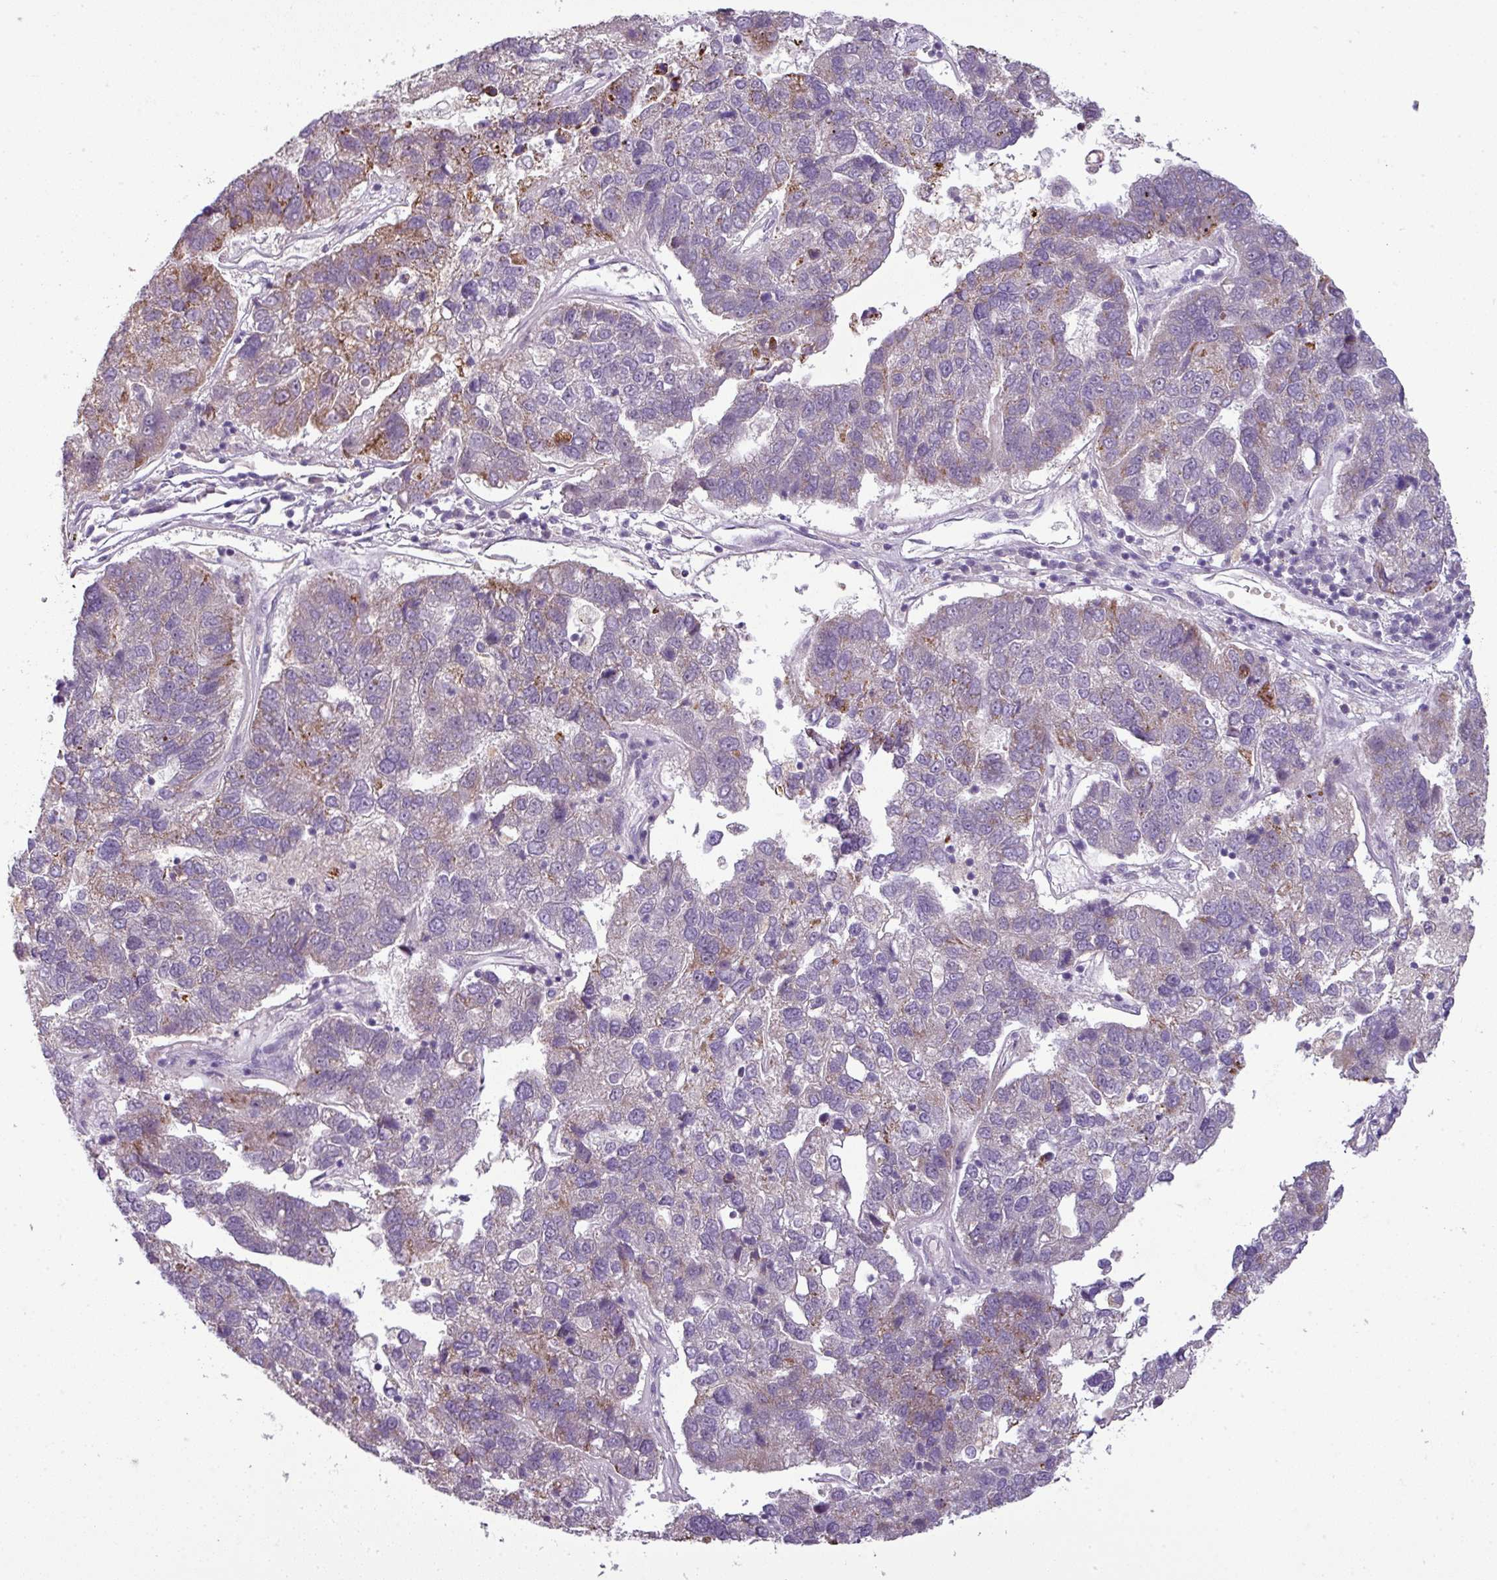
{"staining": {"intensity": "moderate", "quantity": "<25%", "location": "cytoplasmic/membranous"}, "tissue": "pancreatic cancer", "cell_type": "Tumor cells", "image_type": "cancer", "snomed": [{"axis": "morphology", "description": "Adenocarcinoma, NOS"}, {"axis": "topography", "description": "Pancreas"}], "caption": "IHC (DAB (3,3'-diaminobenzidine)) staining of human pancreatic cancer (adenocarcinoma) shows moderate cytoplasmic/membranous protein expression in about <25% of tumor cells.", "gene": "PNMA6A", "patient": {"sex": "female", "age": 61}}